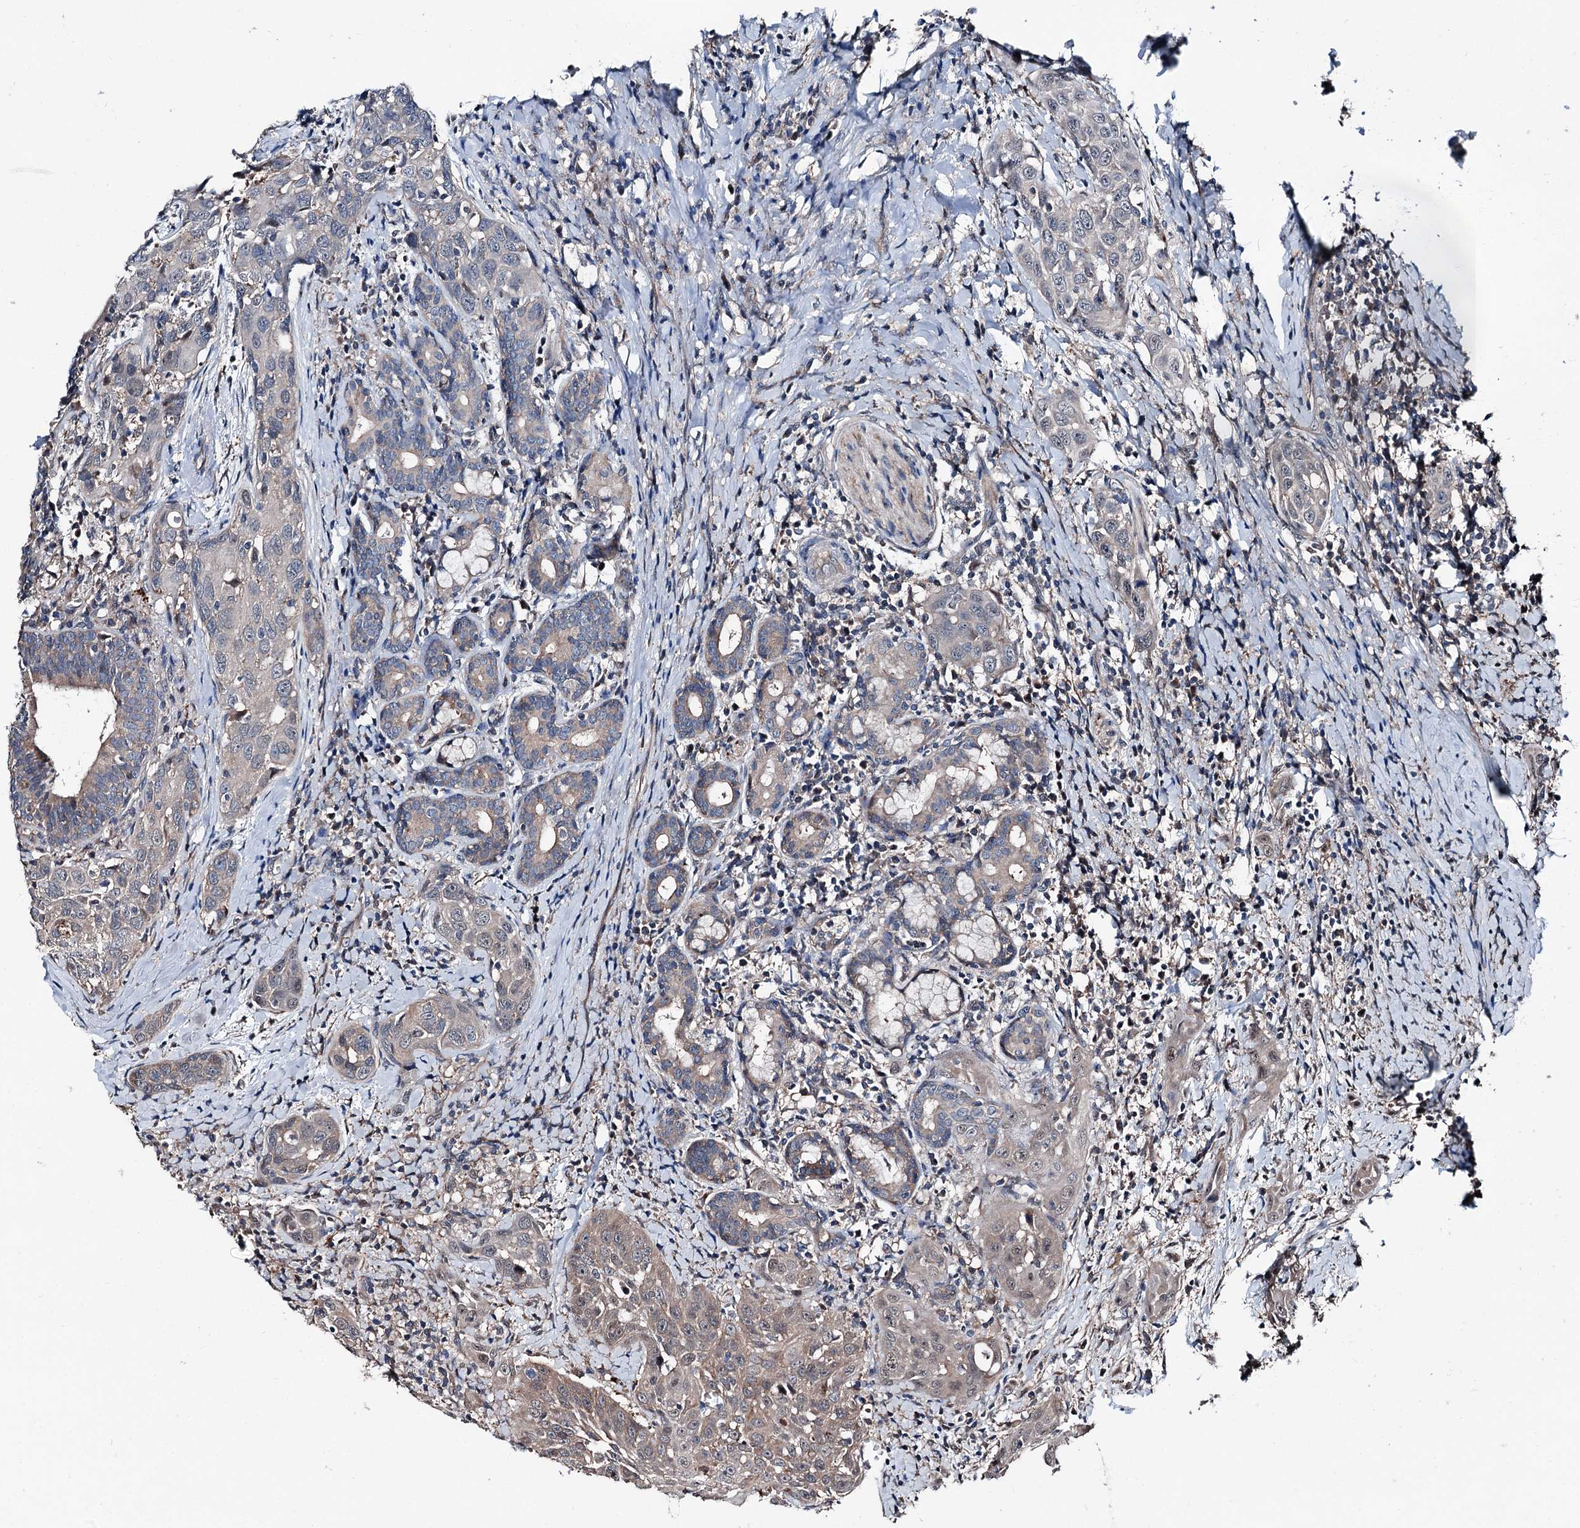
{"staining": {"intensity": "weak", "quantity": "<25%", "location": "nuclear"}, "tissue": "head and neck cancer", "cell_type": "Tumor cells", "image_type": "cancer", "snomed": [{"axis": "morphology", "description": "Squamous cell carcinoma, NOS"}, {"axis": "topography", "description": "Oral tissue"}, {"axis": "topography", "description": "Head-Neck"}], "caption": "Immunohistochemistry photomicrograph of neoplastic tissue: head and neck cancer (squamous cell carcinoma) stained with DAB (3,3'-diaminobenzidine) exhibits no significant protein expression in tumor cells.", "gene": "PSMD13", "patient": {"sex": "female", "age": 50}}